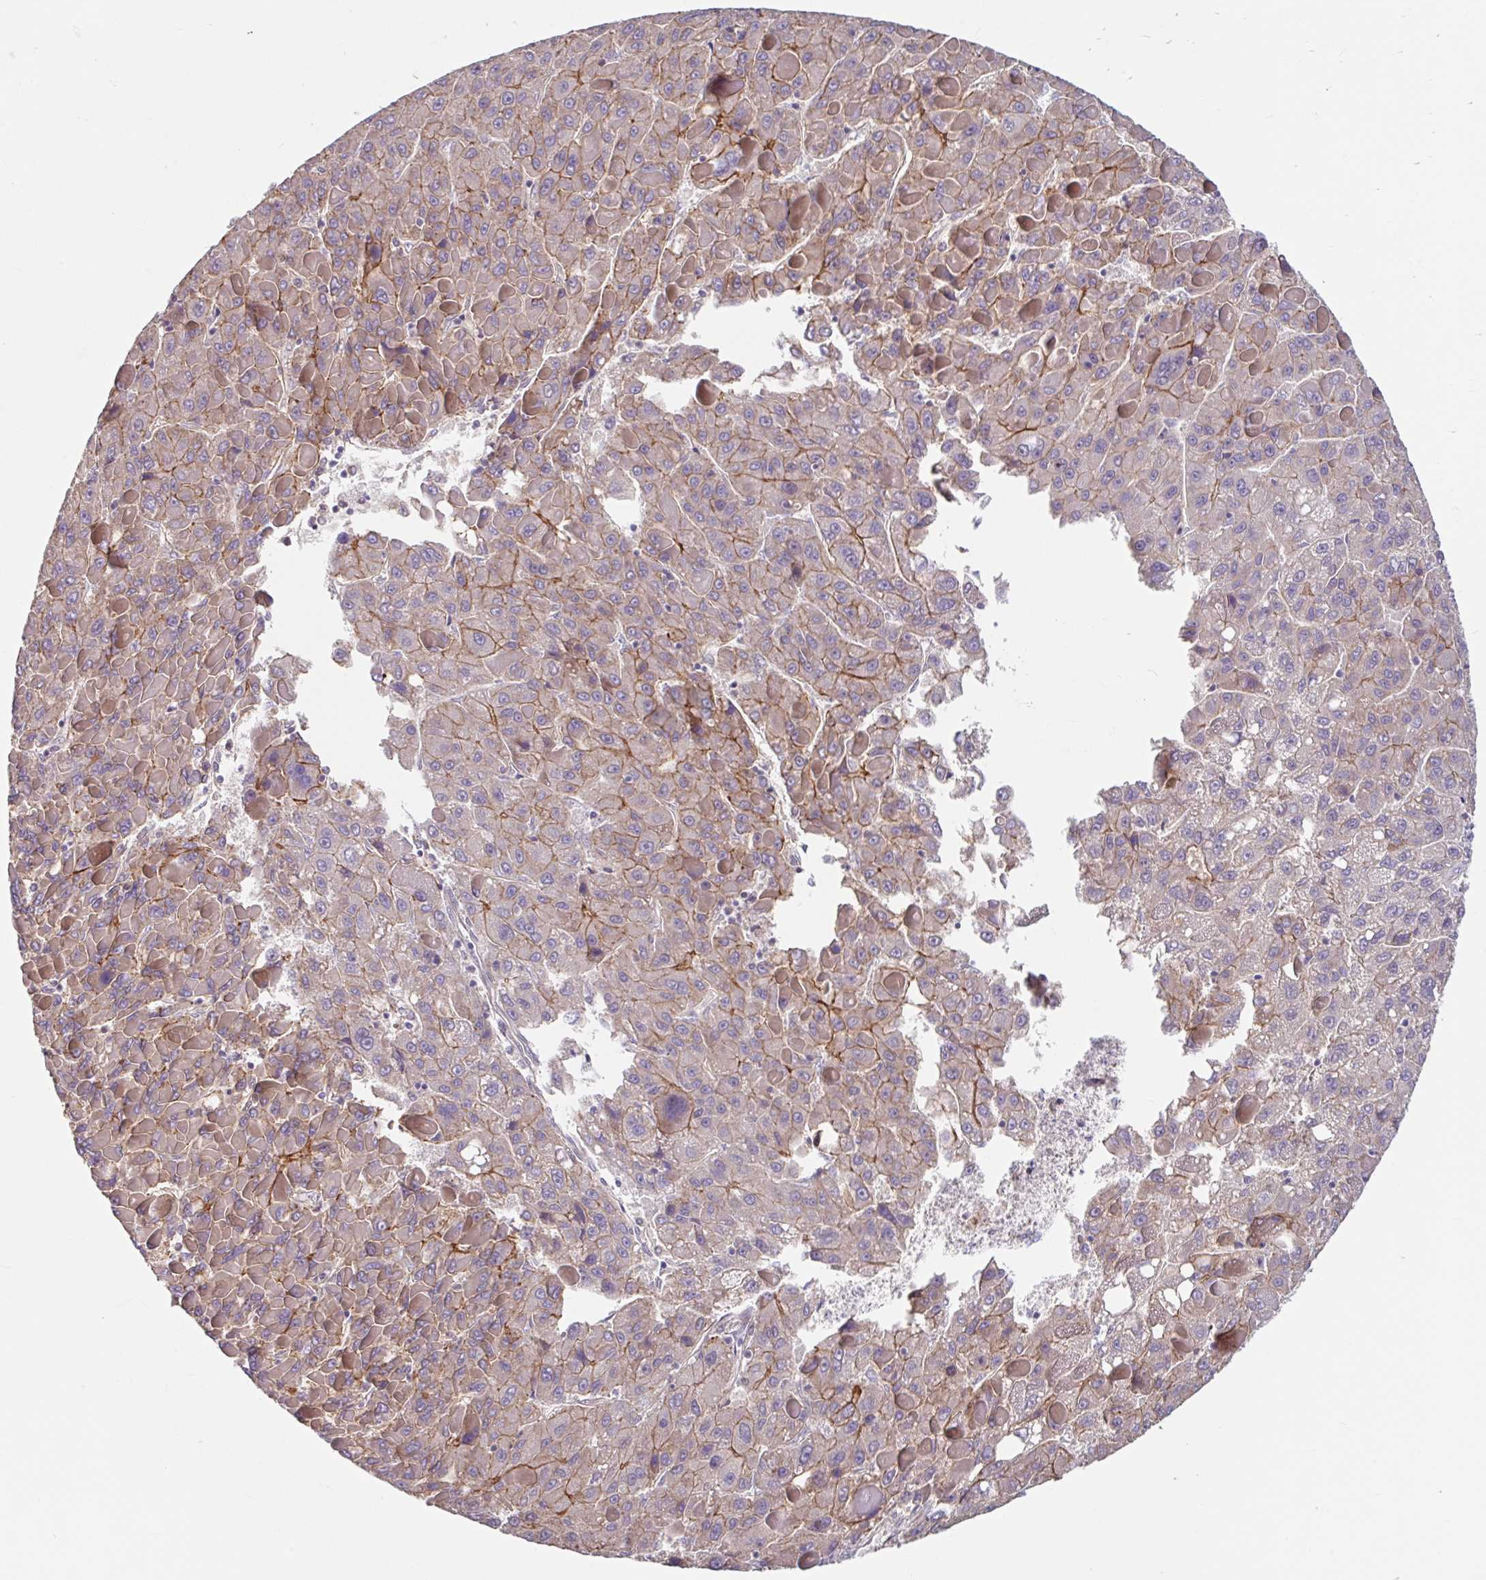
{"staining": {"intensity": "moderate", "quantity": "25%-75%", "location": "cytoplasmic/membranous"}, "tissue": "liver cancer", "cell_type": "Tumor cells", "image_type": "cancer", "snomed": [{"axis": "morphology", "description": "Carcinoma, Hepatocellular, NOS"}, {"axis": "topography", "description": "Liver"}], "caption": "Approximately 25%-75% of tumor cells in human liver cancer show moderate cytoplasmic/membranous protein positivity as visualized by brown immunohistochemical staining.", "gene": "STYXL1", "patient": {"sex": "female", "age": 82}}